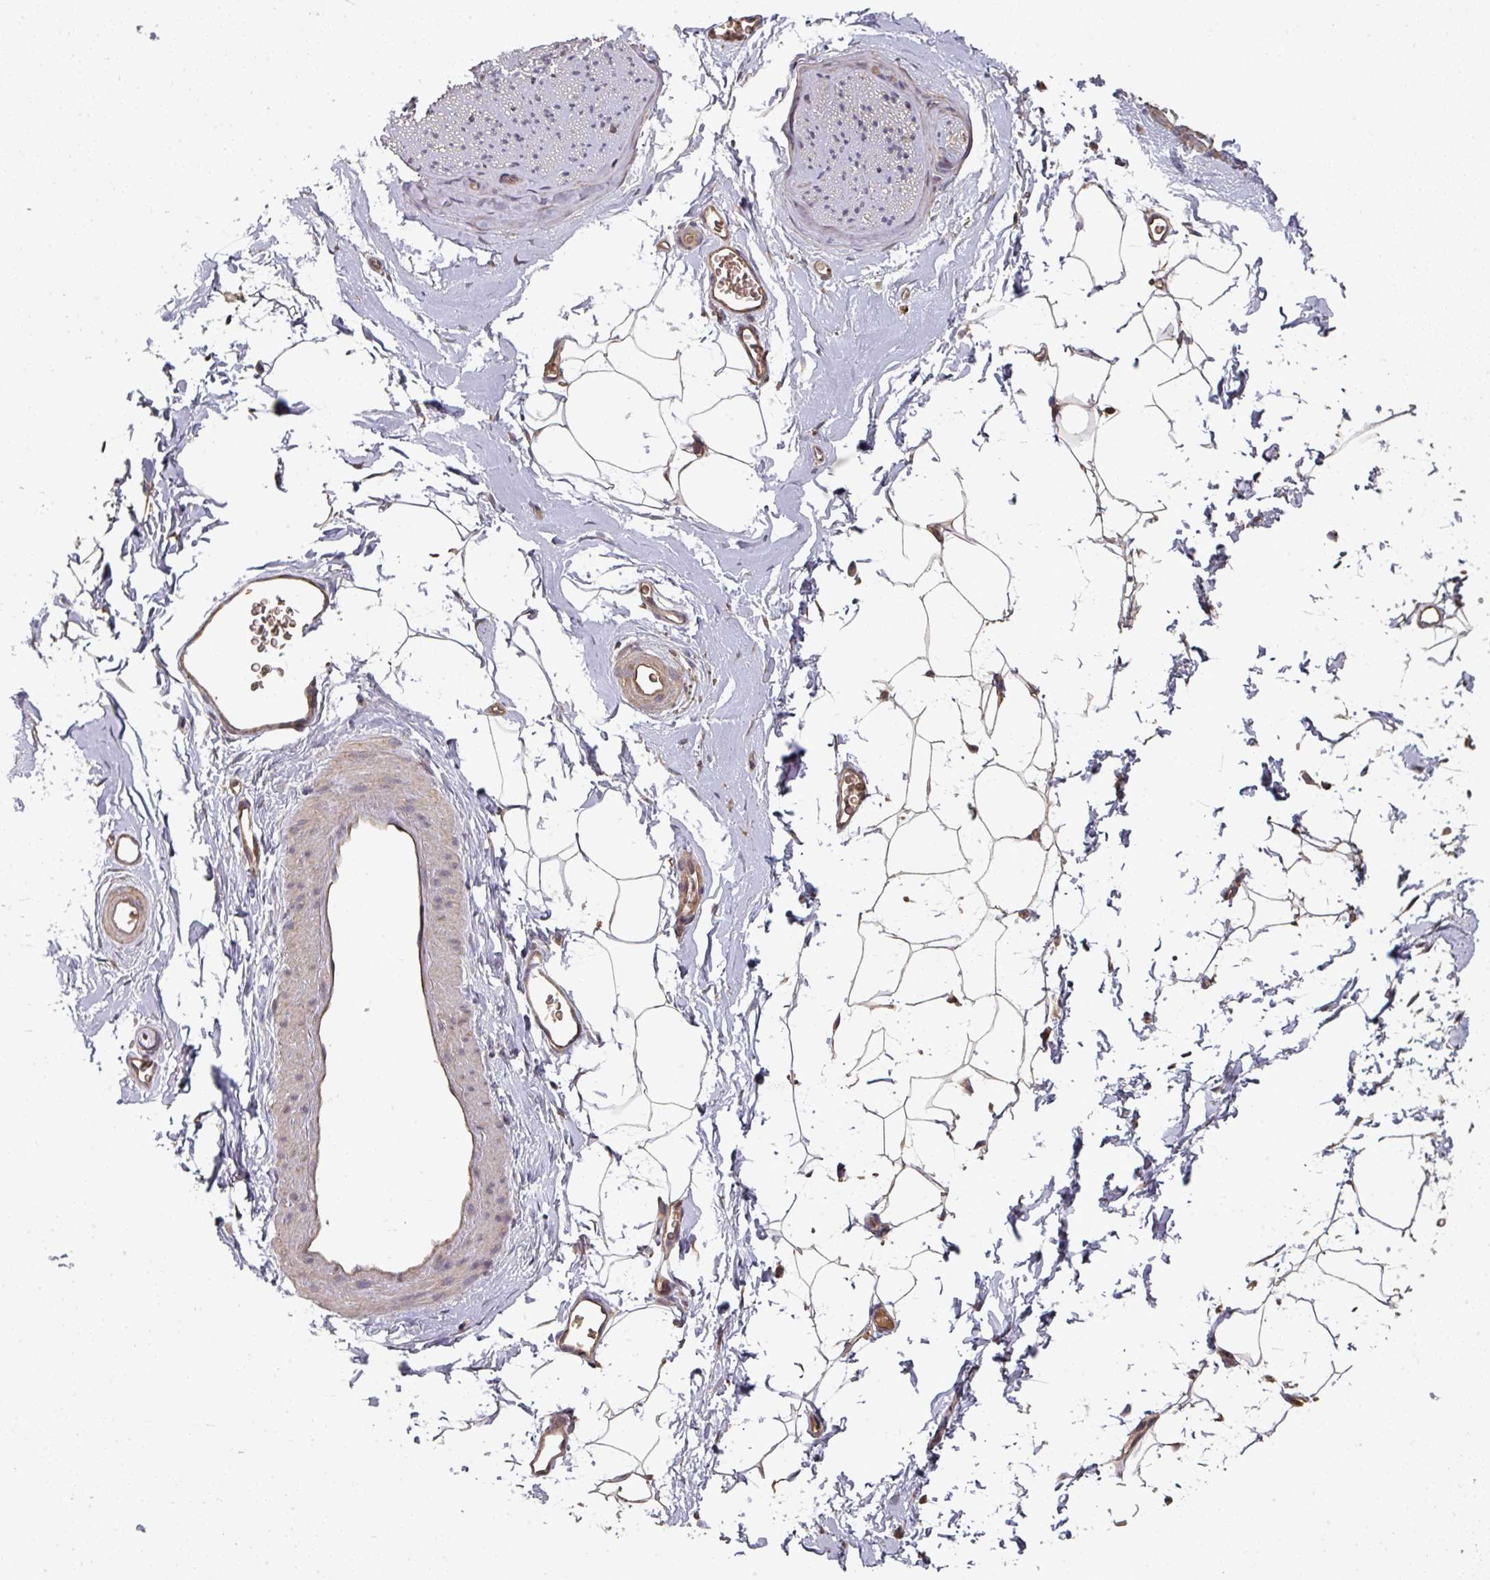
{"staining": {"intensity": "weak", "quantity": "25%-75%", "location": "cytoplasmic/membranous"}, "tissue": "adipose tissue", "cell_type": "Adipocytes", "image_type": "normal", "snomed": [{"axis": "morphology", "description": "Normal tissue, NOS"}, {"axis": "morphology", "description": "Adenocarcinoma, High grade"}, {"axis": "topography", "description": "Prostate"}, {"axis": "topography", "description": "Peripheral nerve tissue"}], "caption": "Immunohistochemical staining of benign adipose tissue demonstrates weak cytoplasmic/membranous protein expression in approximately 25%-75% of adipocytes.", "gene": "EDEM2", "patient": {"sex": "male", "age": 68}}